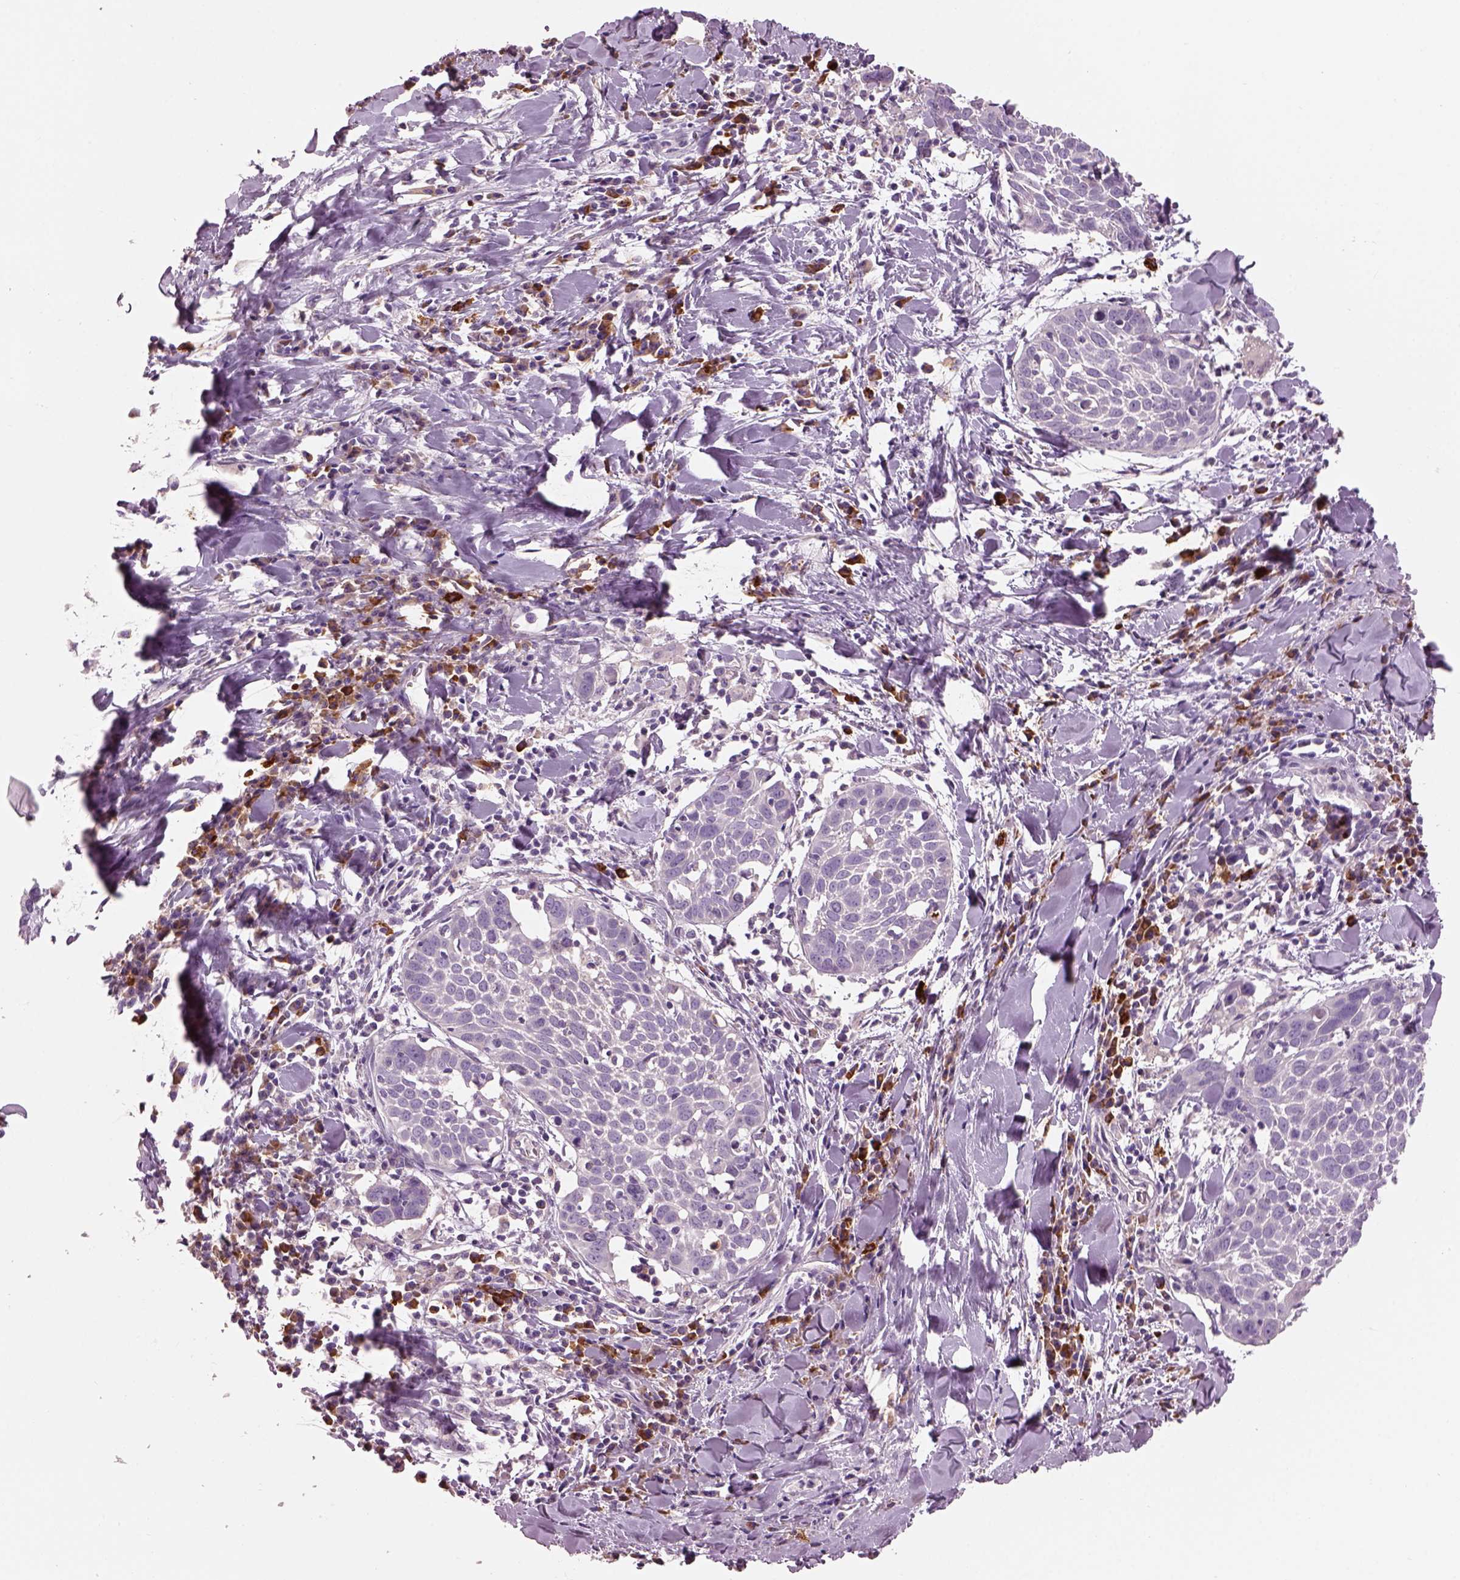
{"staining": {"intensity": "negative", "quantity": "none", "location": "none"}, "tissue": "lung cancer", "cell_type": "Tumor cells", "image_type": "cancer", "snomed": [{"axis": "morphology", "description": "Squamous cell carcinoma, NOS"}, {"axis": "topography", "description": "Lung"}], "caption": "A high-resolution image shows immunohistochemistry (IHC) staining of lung cancer (squamous cell carcinoma), which reveals no significant staining in tumor cells. The staining was performed using DAB (3,3'-diaminobenzidine) to visualize the protein expression in brown, while the nuclei were stained in blue with hematoxylin (Magnification: 20x).", "gene": "ADGRG5", "patient": {"sex": "male", "age": 57}}